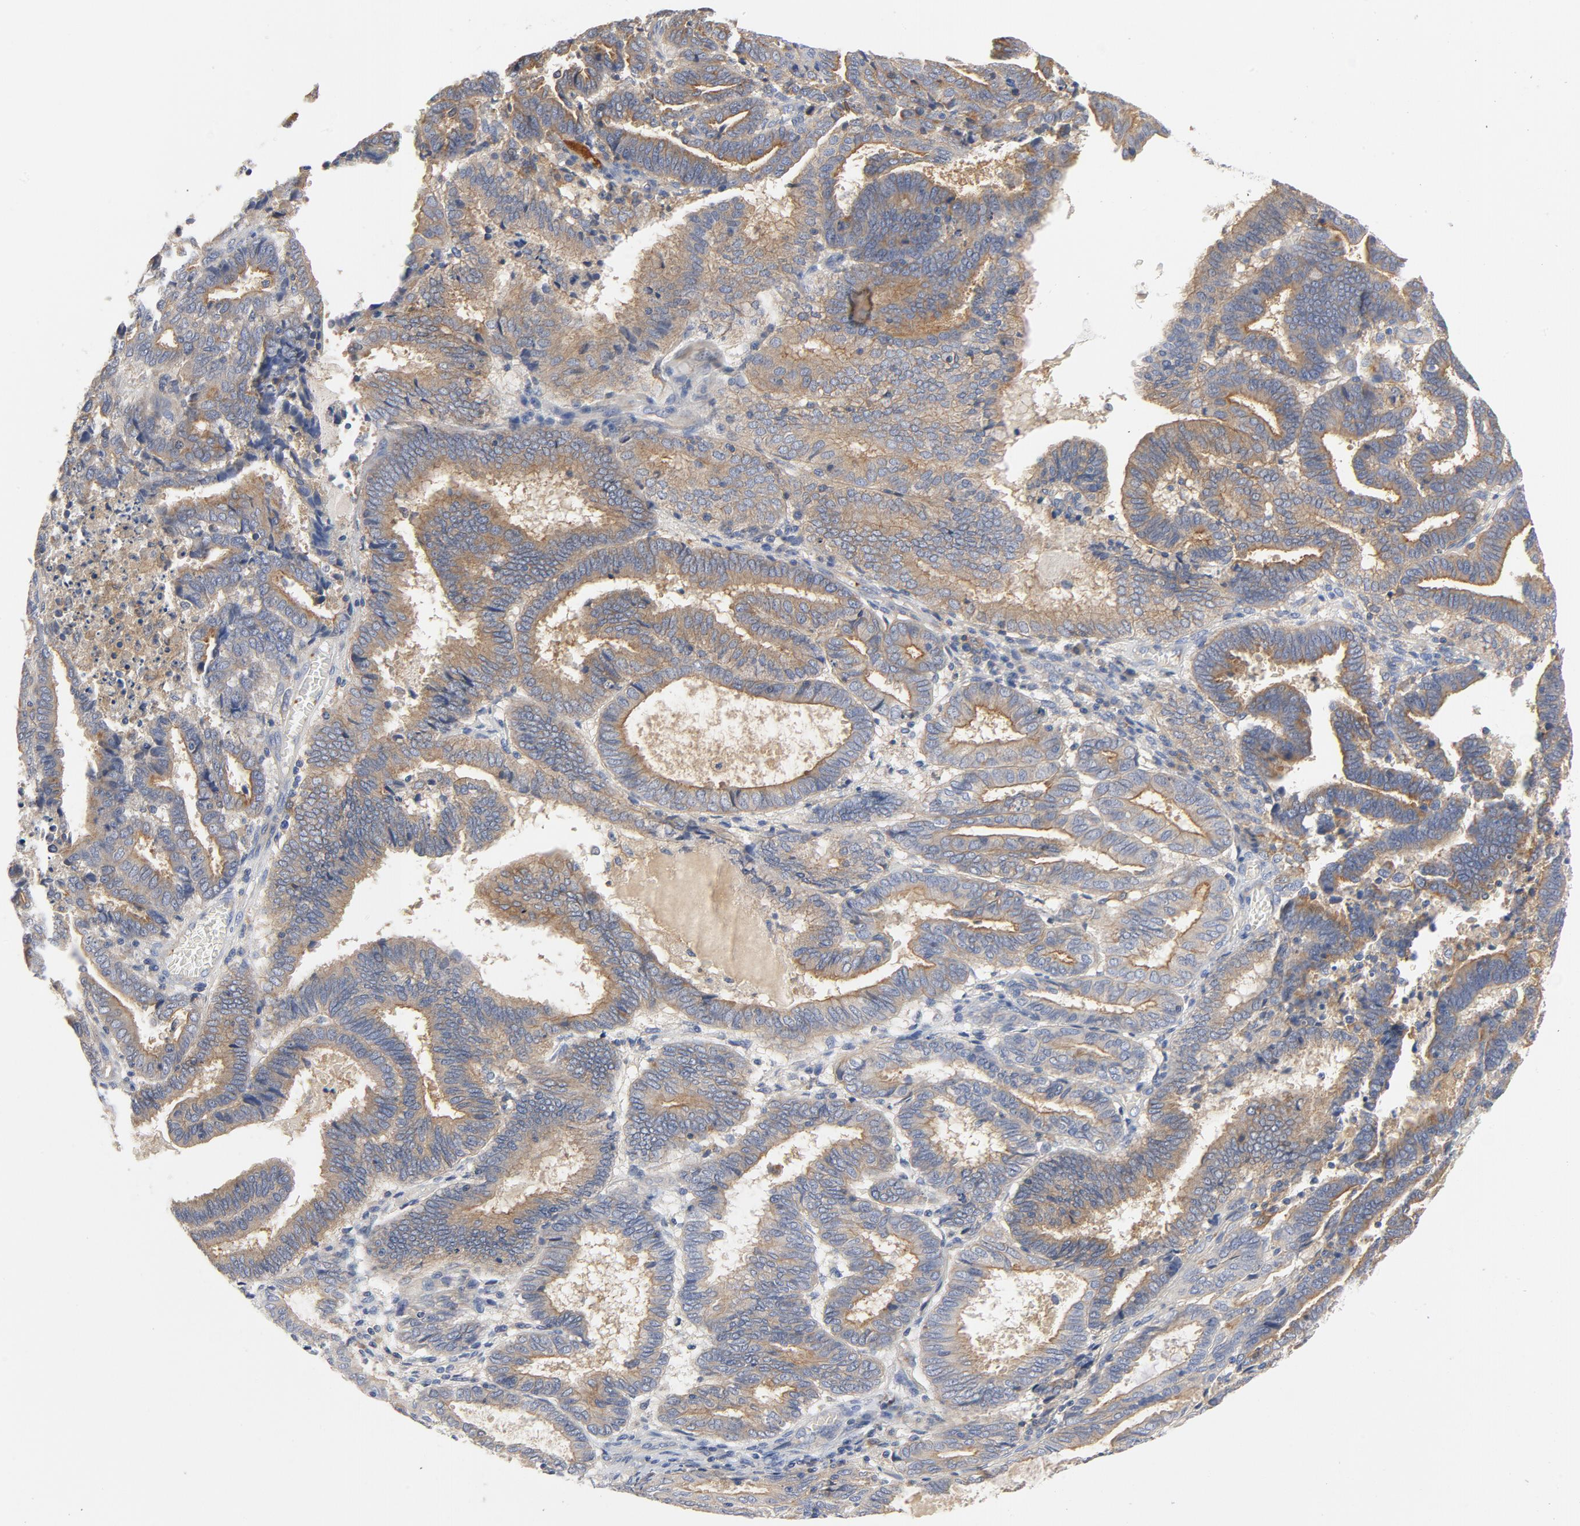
{"staining": {"intensity": "weak", "quantity": ">75%", "location": "cytoplasmic/membranous"}, "tissue": "endometrial cancer", "cell_type": "Tumor cells", "image_type": "cancer", "snomed": [{"axis": "morphology", "description": "Adenocarcinoma, NOS"}, {"axis": "topography", "description": "Uterus"}], "caption": "A brown stain highlights weak cytoplasmic/membranous staining of a protein in endometrial cancer tumor cells.", "gene": "SRC", "patient": {"sex": "female", "age": 83}}